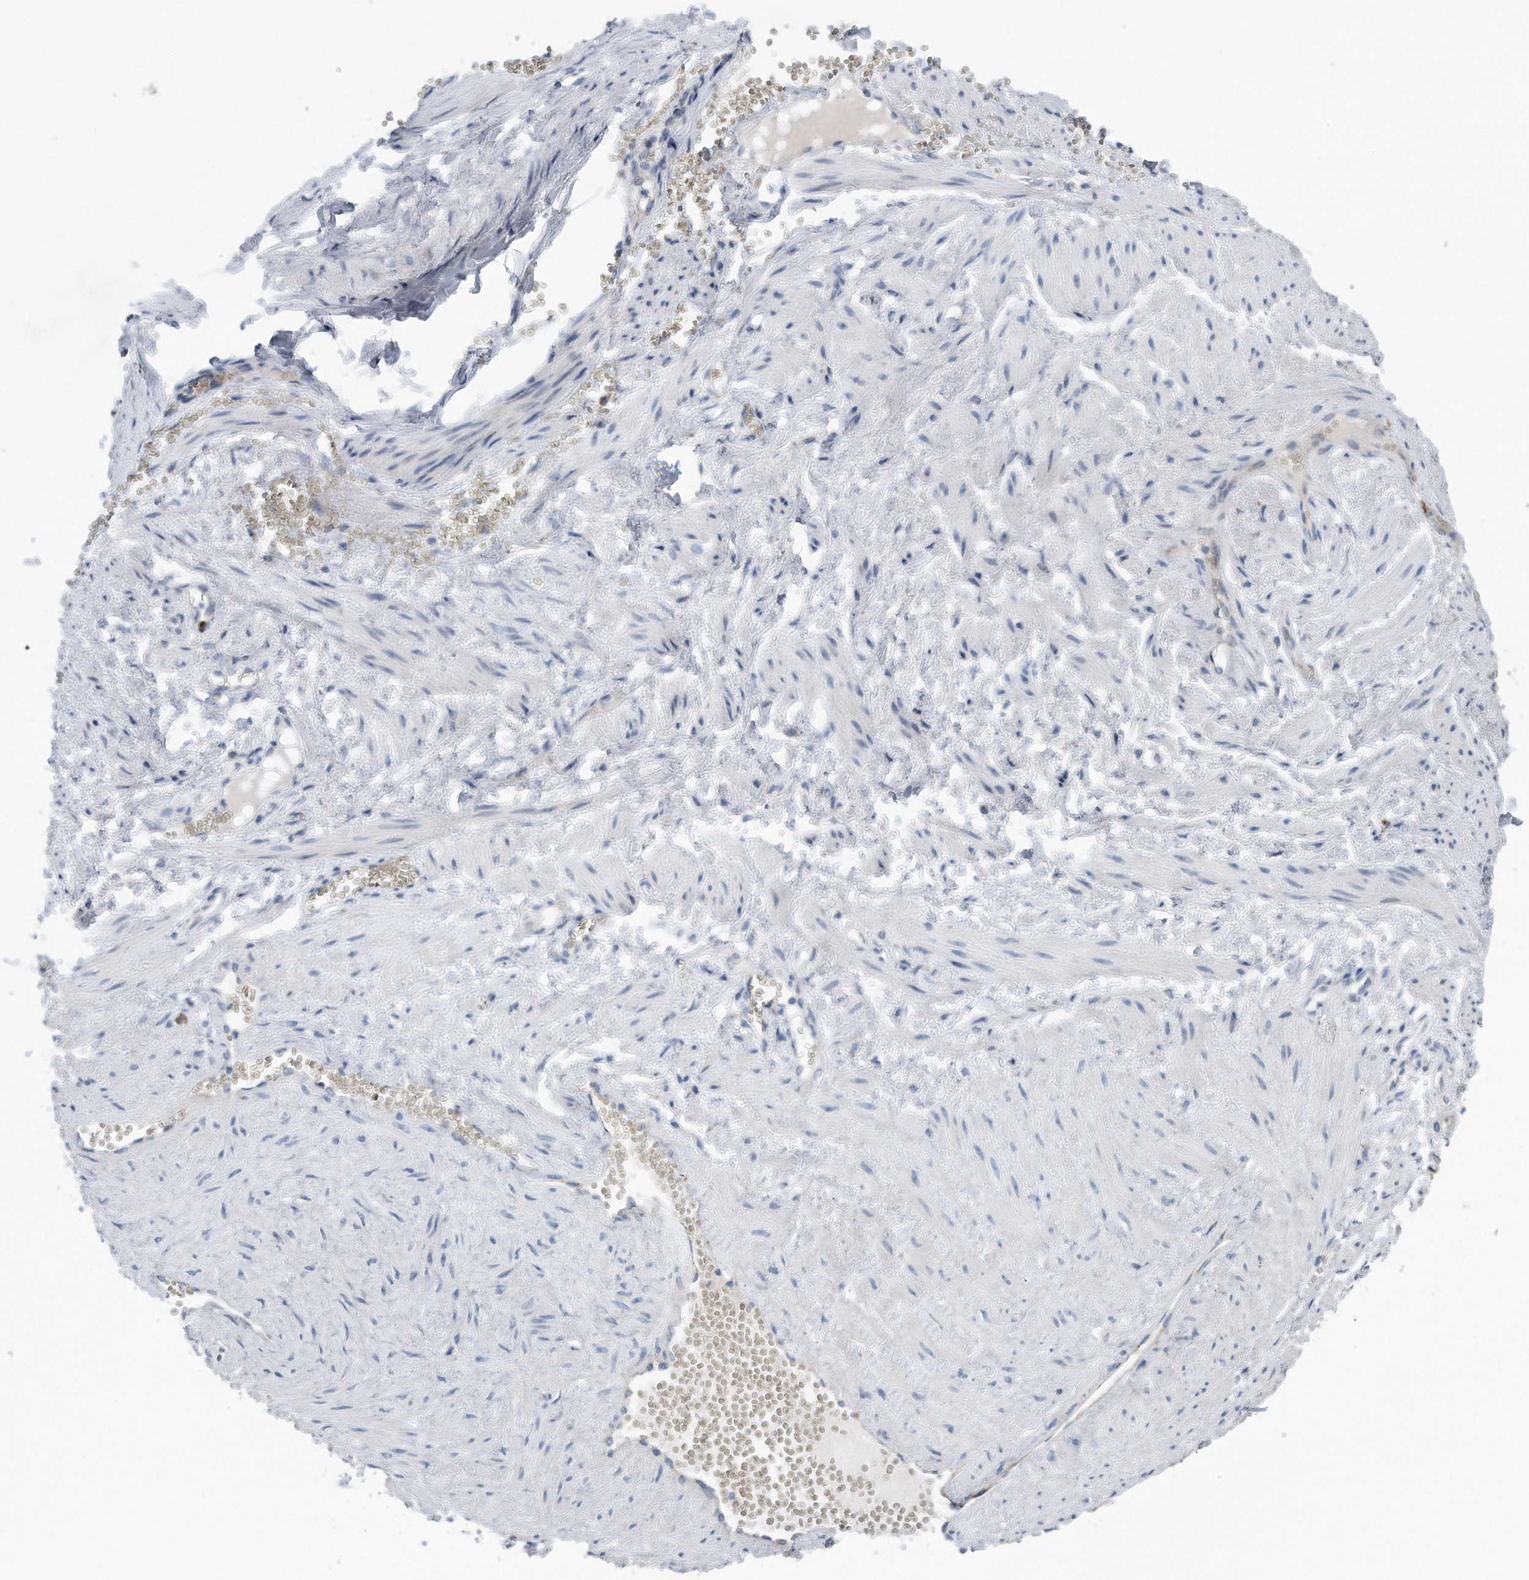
{"staining": {"intensity": "negative", "quantity": "none", "location": "none"}, "tissue": "adipose tissue", "cell_type": "Adipocytes", "image_type": "normal", "snomed": [{"axis": "morphology", "description": "Normal tissue, NOS"}, {"axis": "topography", "description": "Smooth muscle"}, {"axis": "topography", "description": "Peripheral nerve tissue"}], "caption": "DAB immunohistochemical staining of unremarkable adipose tissue reveals no significant staining in adipocytes. (DAB IHC with hematoxylin counter stain).", "gene": "ZNF772", "patient": {"sex": "female", "age": 39}}